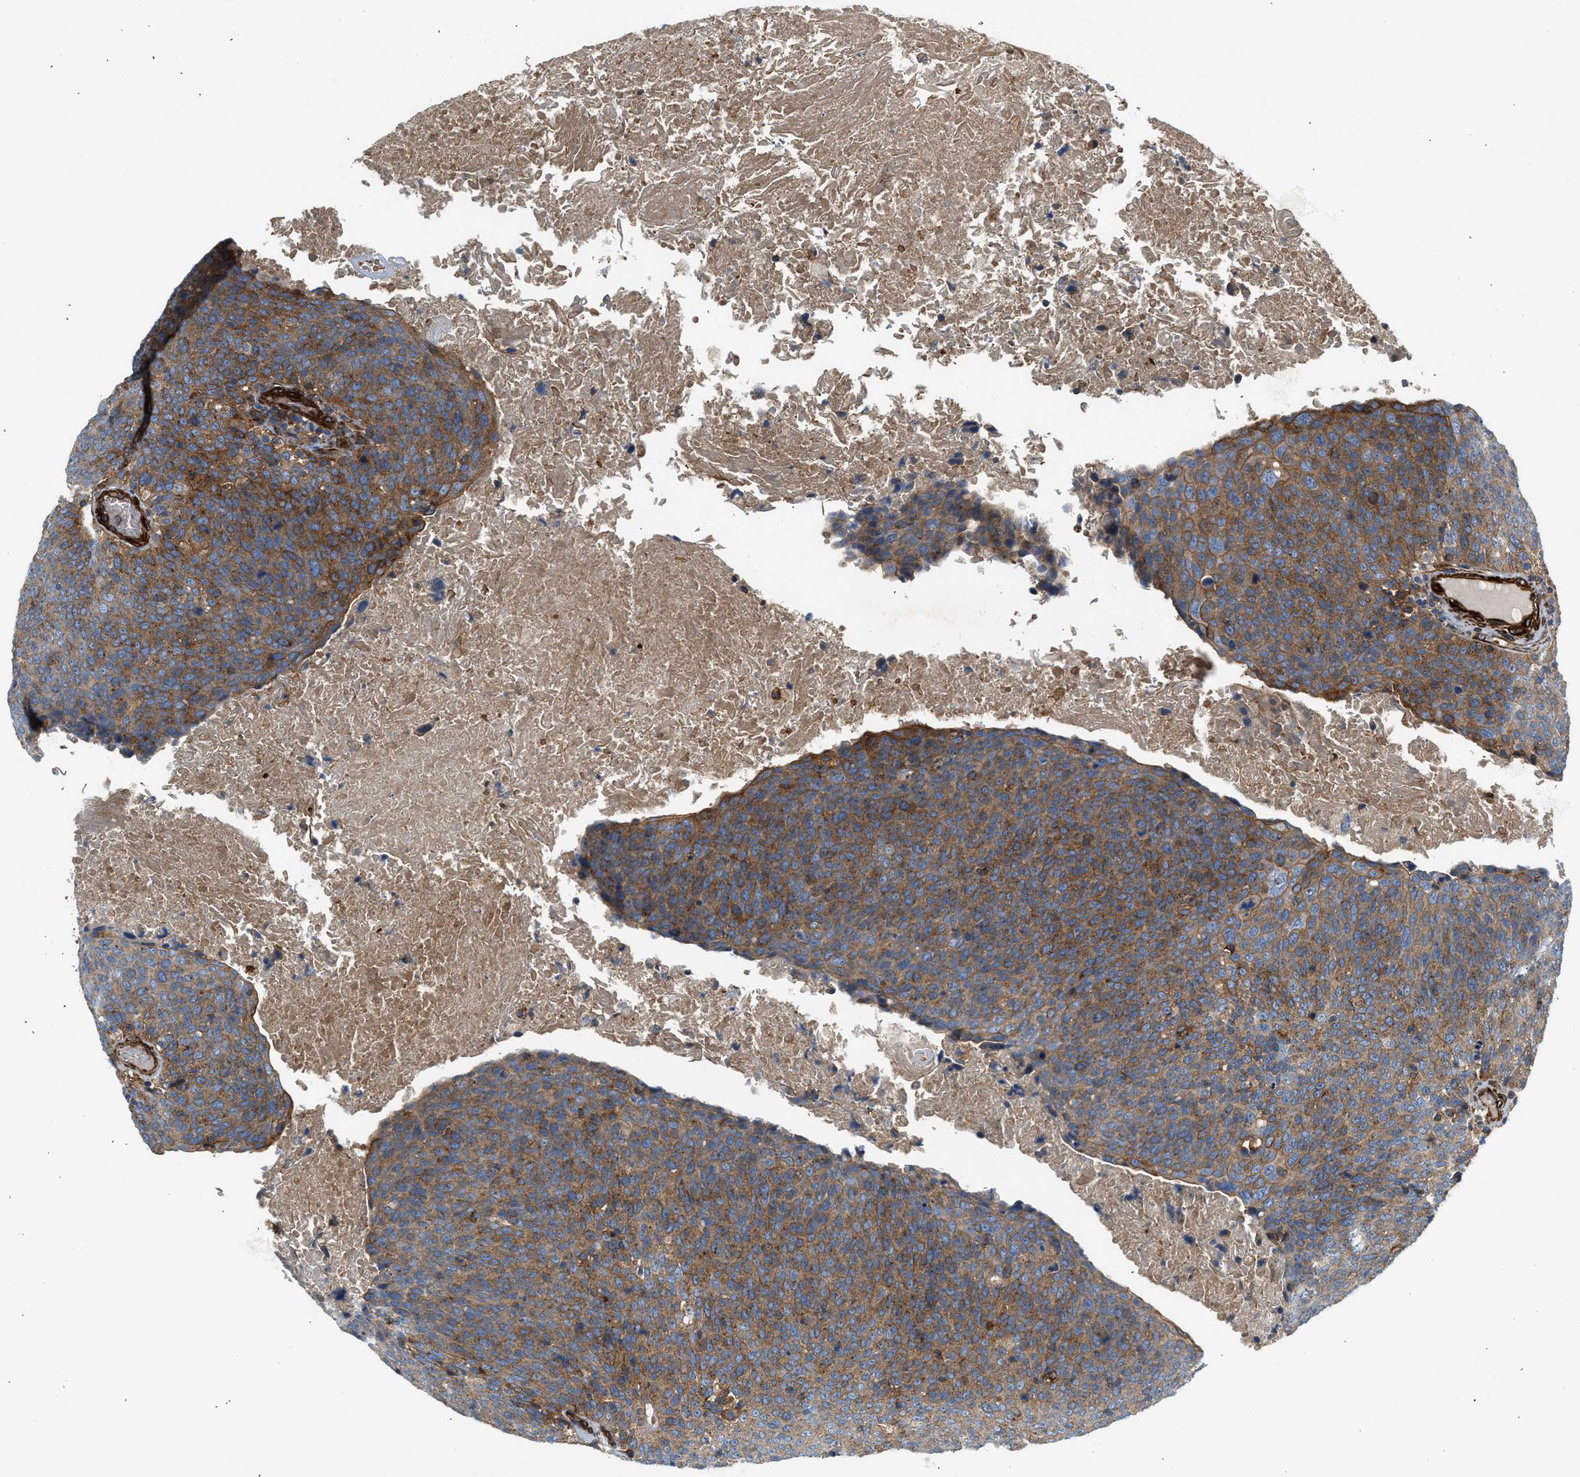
{"staining": {"intensity": "moderate", "quantity": ">75%", "location": "cytoplasmic/membranous"}, "tissue": "head and neck cancer", "cell_type": "Tumor cells", "image_type": "cancer", "snomed": [{"axis": "morphology", "description": "Squamous cell carcinoma, NOS"}, {"axis": "morphology", "description": "Squamous cell carcinoma, metastatic, NOS"}, {"axis": "topography", "description": "Lymph node"}, {"axis": "topography", "description": "Head-Neck"}], "caption": "Immunohistochemistry staining of head and neck metastatic squamous cell carcinoma, which displays medium levels of moderate cytoplasmic/membranous positivity in approximately >75% of tumor cells indicating moderate cytoplasmic/membranous protein staining. The staining was performed using DAB (brown) for protein detection and nuclei were counterstained in hematoxylin (blue).", "gene": "HIP1", "patient": {"sex": "male", "age": 62}}